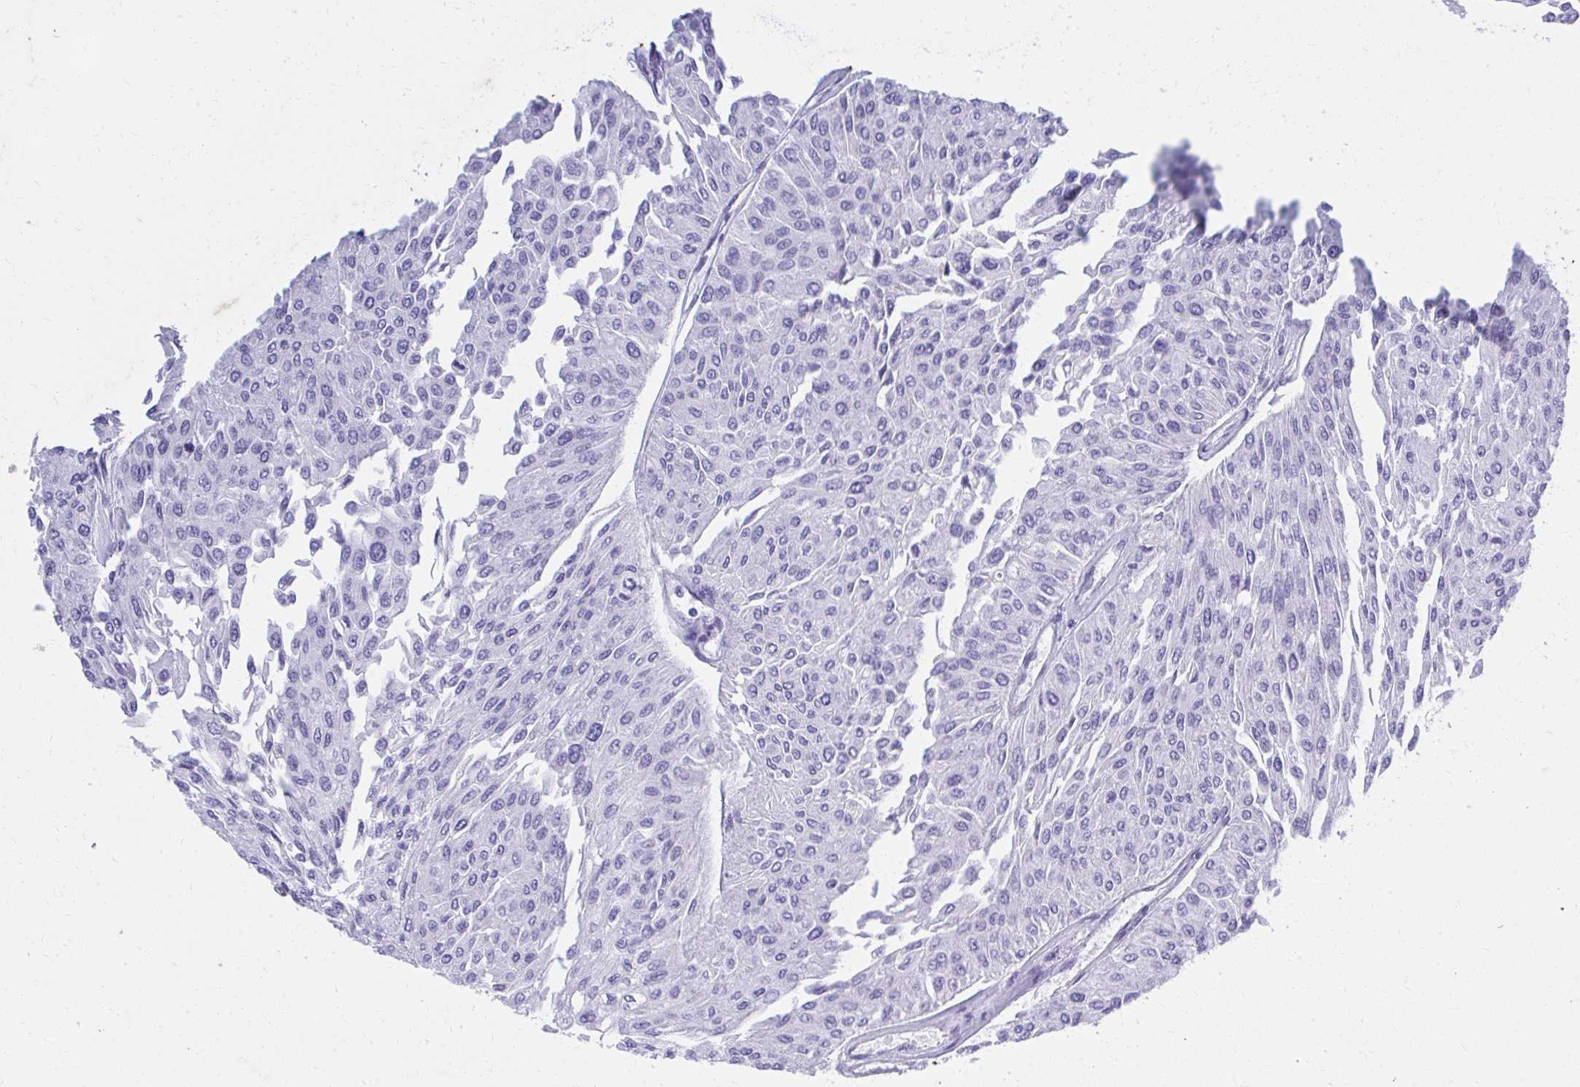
{"staining": {"intensity": "negative", "quantity": "none", "location": "none"}, "tissue": "urothelial cancer", "cell_type": "Tumor cells", "image_type": "cancer", "snomed": [{"axis": "morphology", "description": "Urothelial carcinoma, Low grade"}, {"axis": "topography", "description": "Urinary bladder"}], "caption": "Low-grade urothelial carcinoma was stained to show a protein in brown. There is no significant staining in tumor cells.", "gene": "KLK1", "patient": {"sex": "male", "age": 67}}